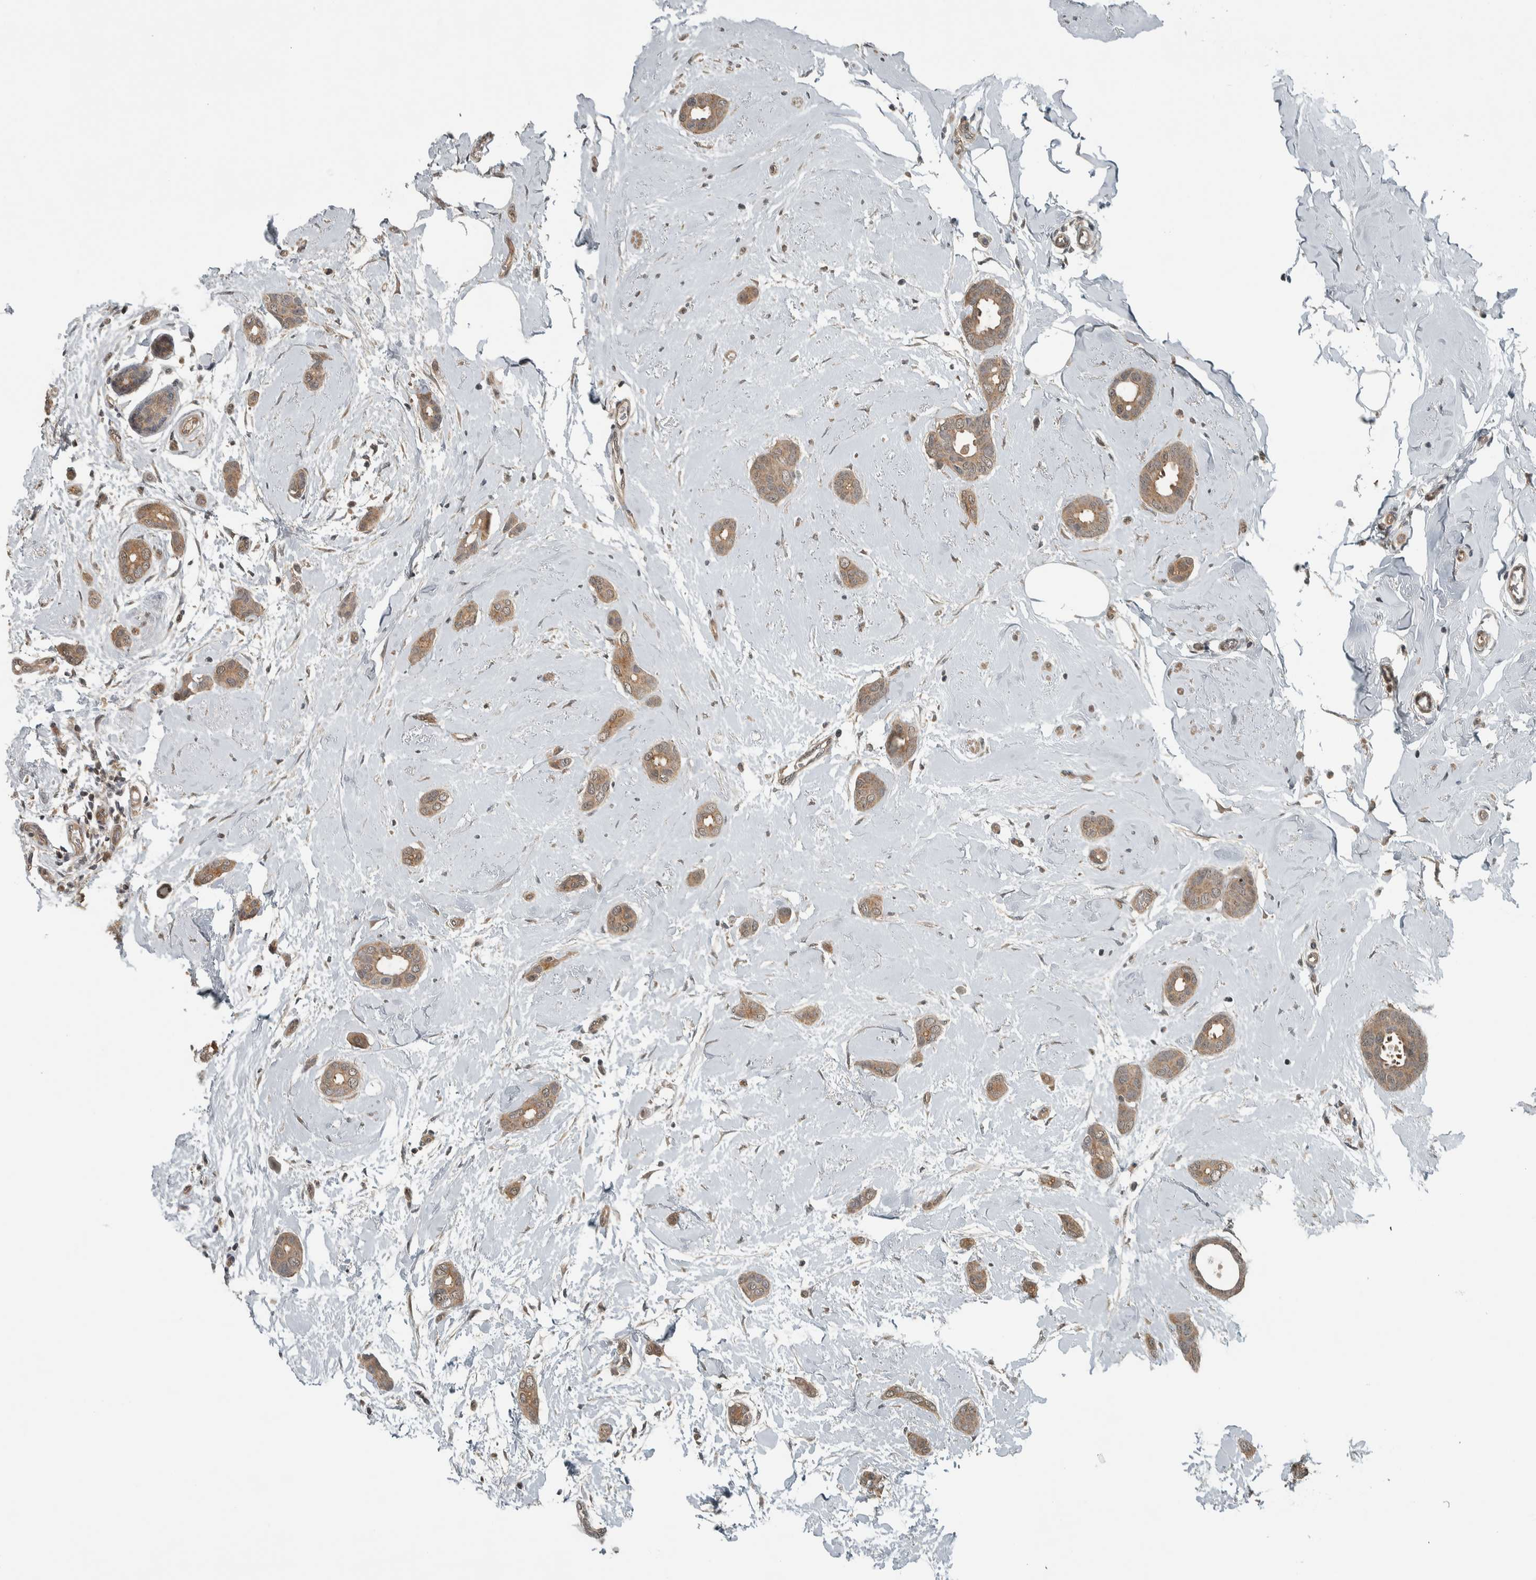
{"staining": {"intensity": "moderate", "quantity": ">75%", "location": "cytoplasmic/membranous"}, "tissue": "breast cancer", "cell_type": "Tumor cells", "image_type": "cancer", "snomed": [{"axis": "morphology", "description": "Duct carcinoma"}, {"axis": "topography", "description": "Breast"}], "caption": "Protein expression analysis of human infiltrating ductal carcinoma (breast) reveals moderate cytoplasmic/membranous expression in approximately >75% of tumor cells.", "gene": "NAPG", "patient": {"sex": "female", "age": 55}}